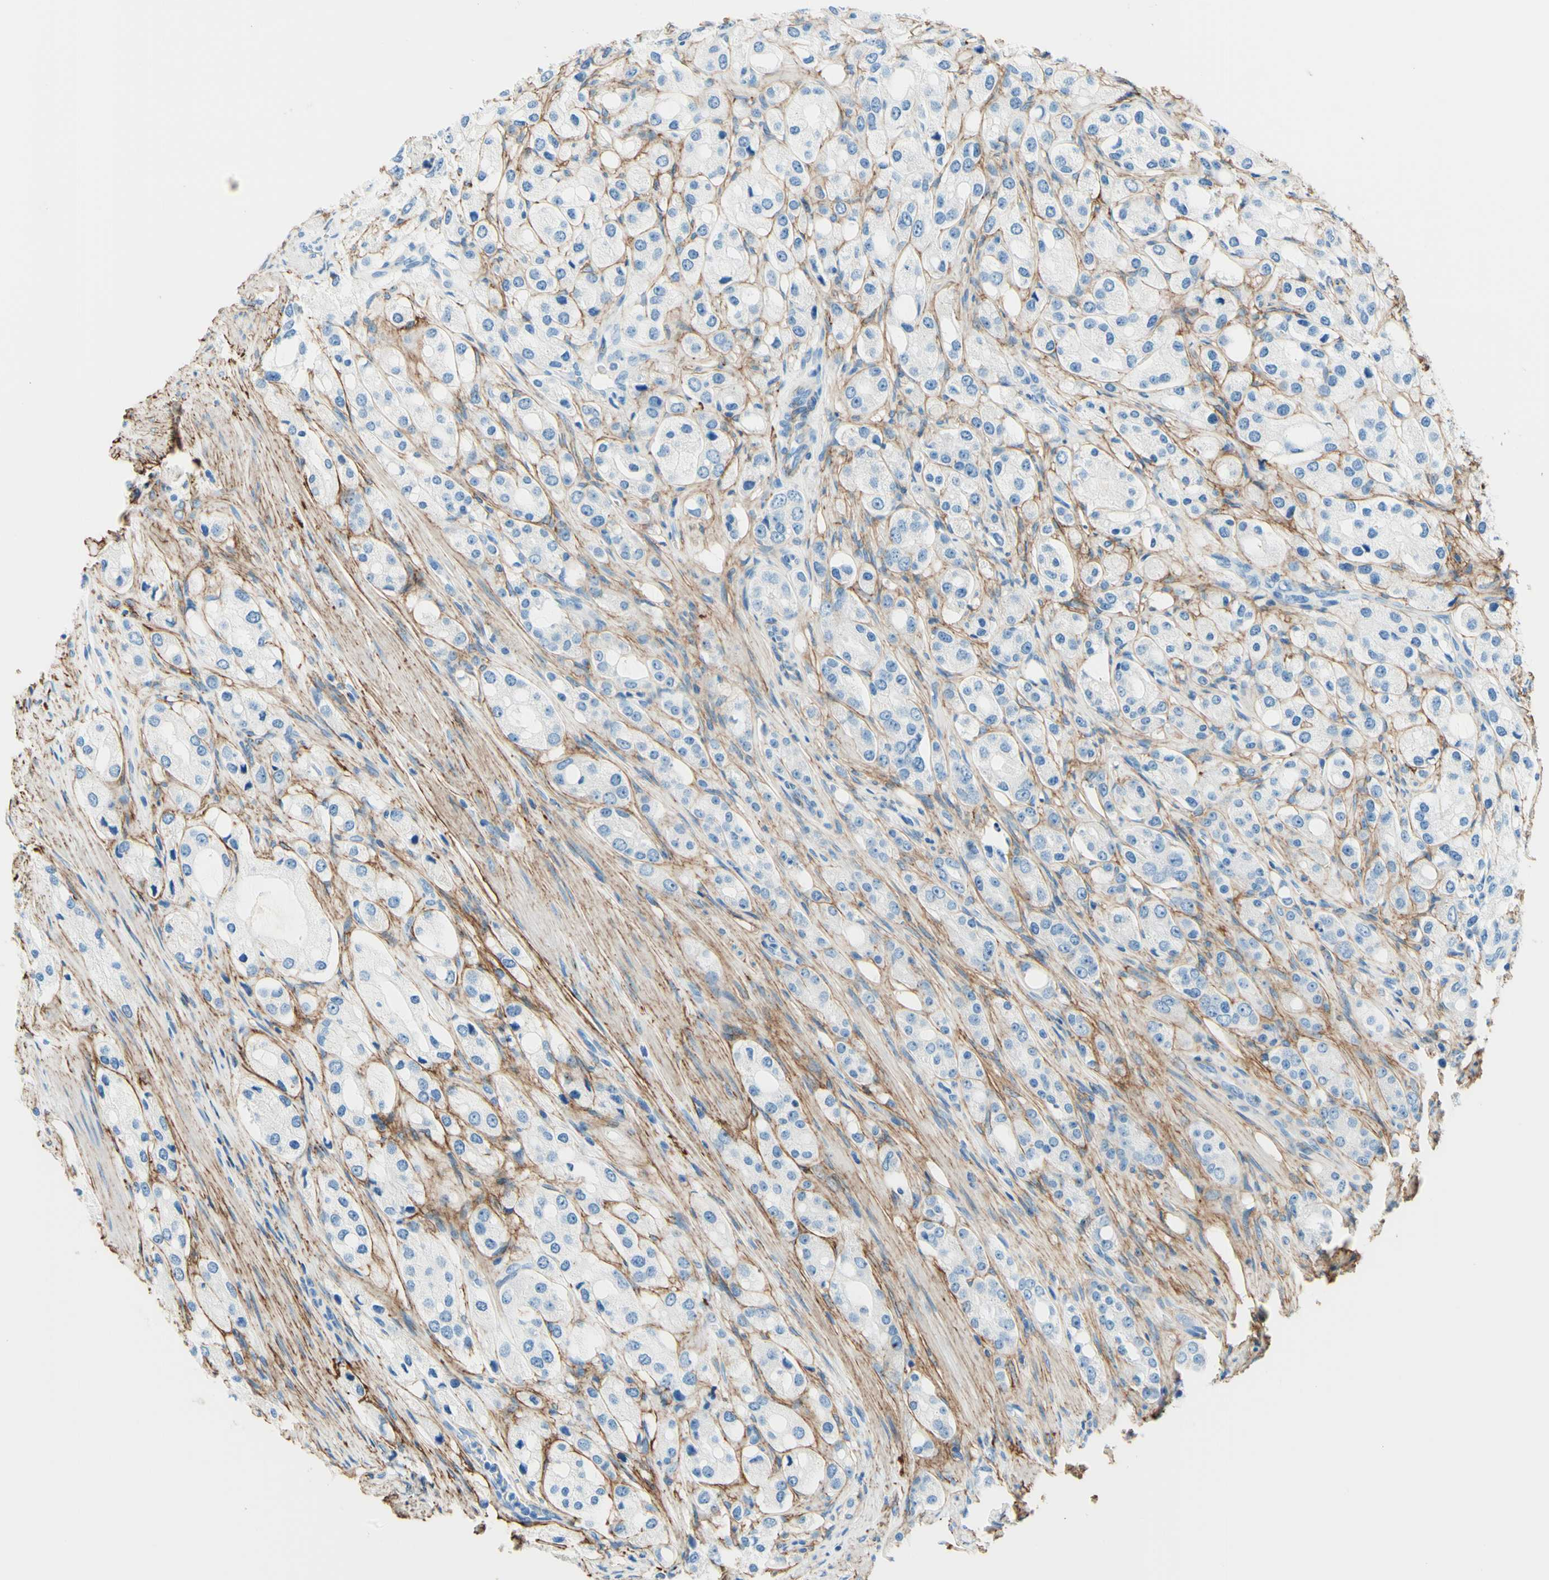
{"staining": {"intensity": "negative", "quantity": "none", "location": "none"}, "tissue": "prostate cancer", "cell_type": "Tumor cells", "image_type": "cancer", "snomed": [{"axis": "morphology", "description": "Adenocarcinoma, High grade"}, {"axis": "topography", "description": "Prostate"}], "caption": "Tumor cells are negative for protein expression in human adenocarcinoma (high-grade) (prostate). (DAB immunohistochemistry (IHC), high magnification).", "gene": "MFAP5", "patient": {"sex": "male", "age": 65}}